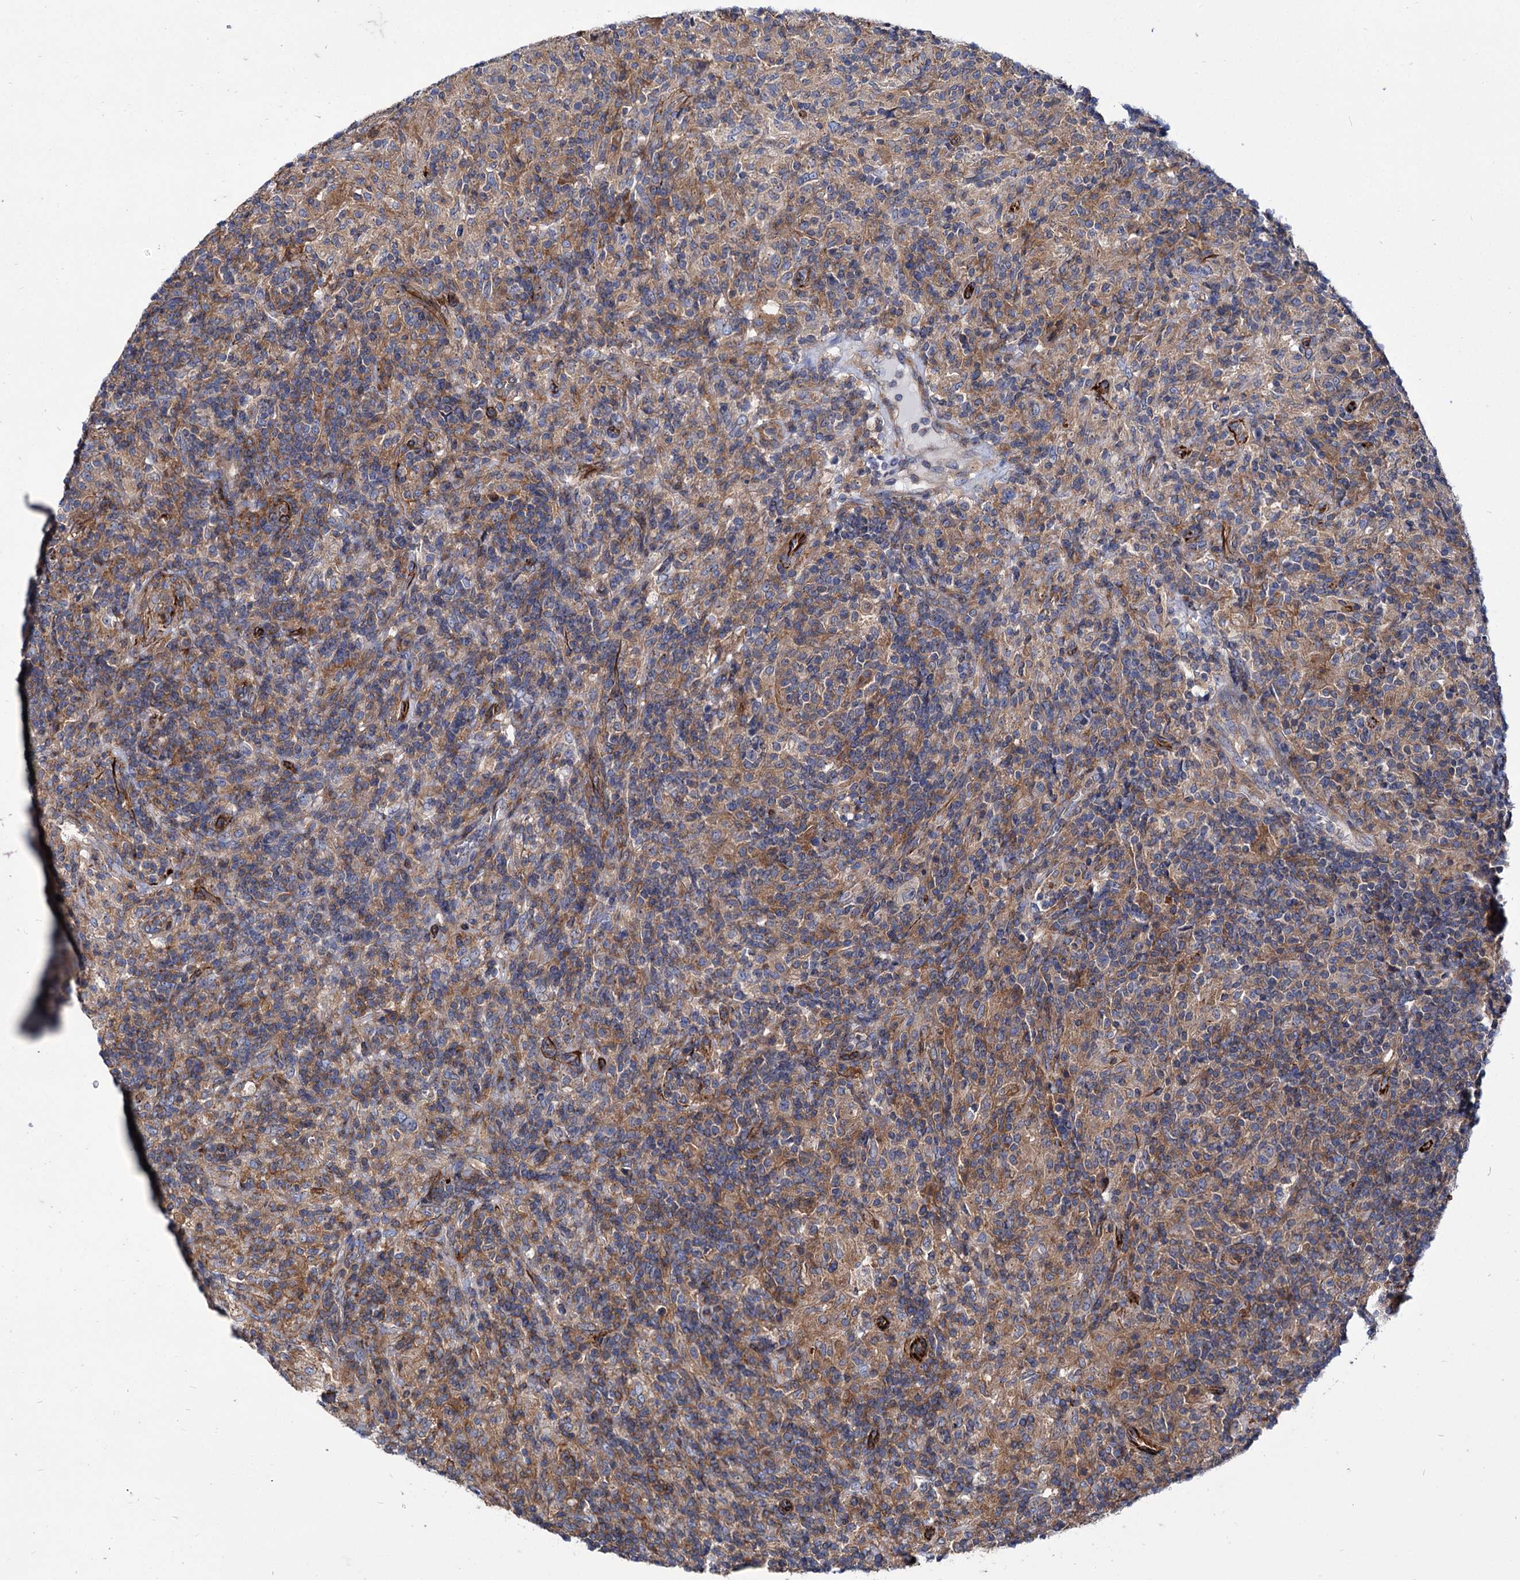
{"staining": {"intensity": "negative", "quantity": "none", "location": "none"}, "tissue": "lymphoma", "cell_type": "Tumor cells", "image_type": "cancer", "snomed": [{"axis": "morphology", "description": "Hodgkin's disease, NOS"}, {"axis": "topography", "description": "Lymph node"}], "caption": "An immunohistochemistry (IHC) histopathology image of lymphoma is shown. There is no staining in tumor cells of lymphoma.", "gene": "AXL", "patient": {"sex": "male", "age": 70}}